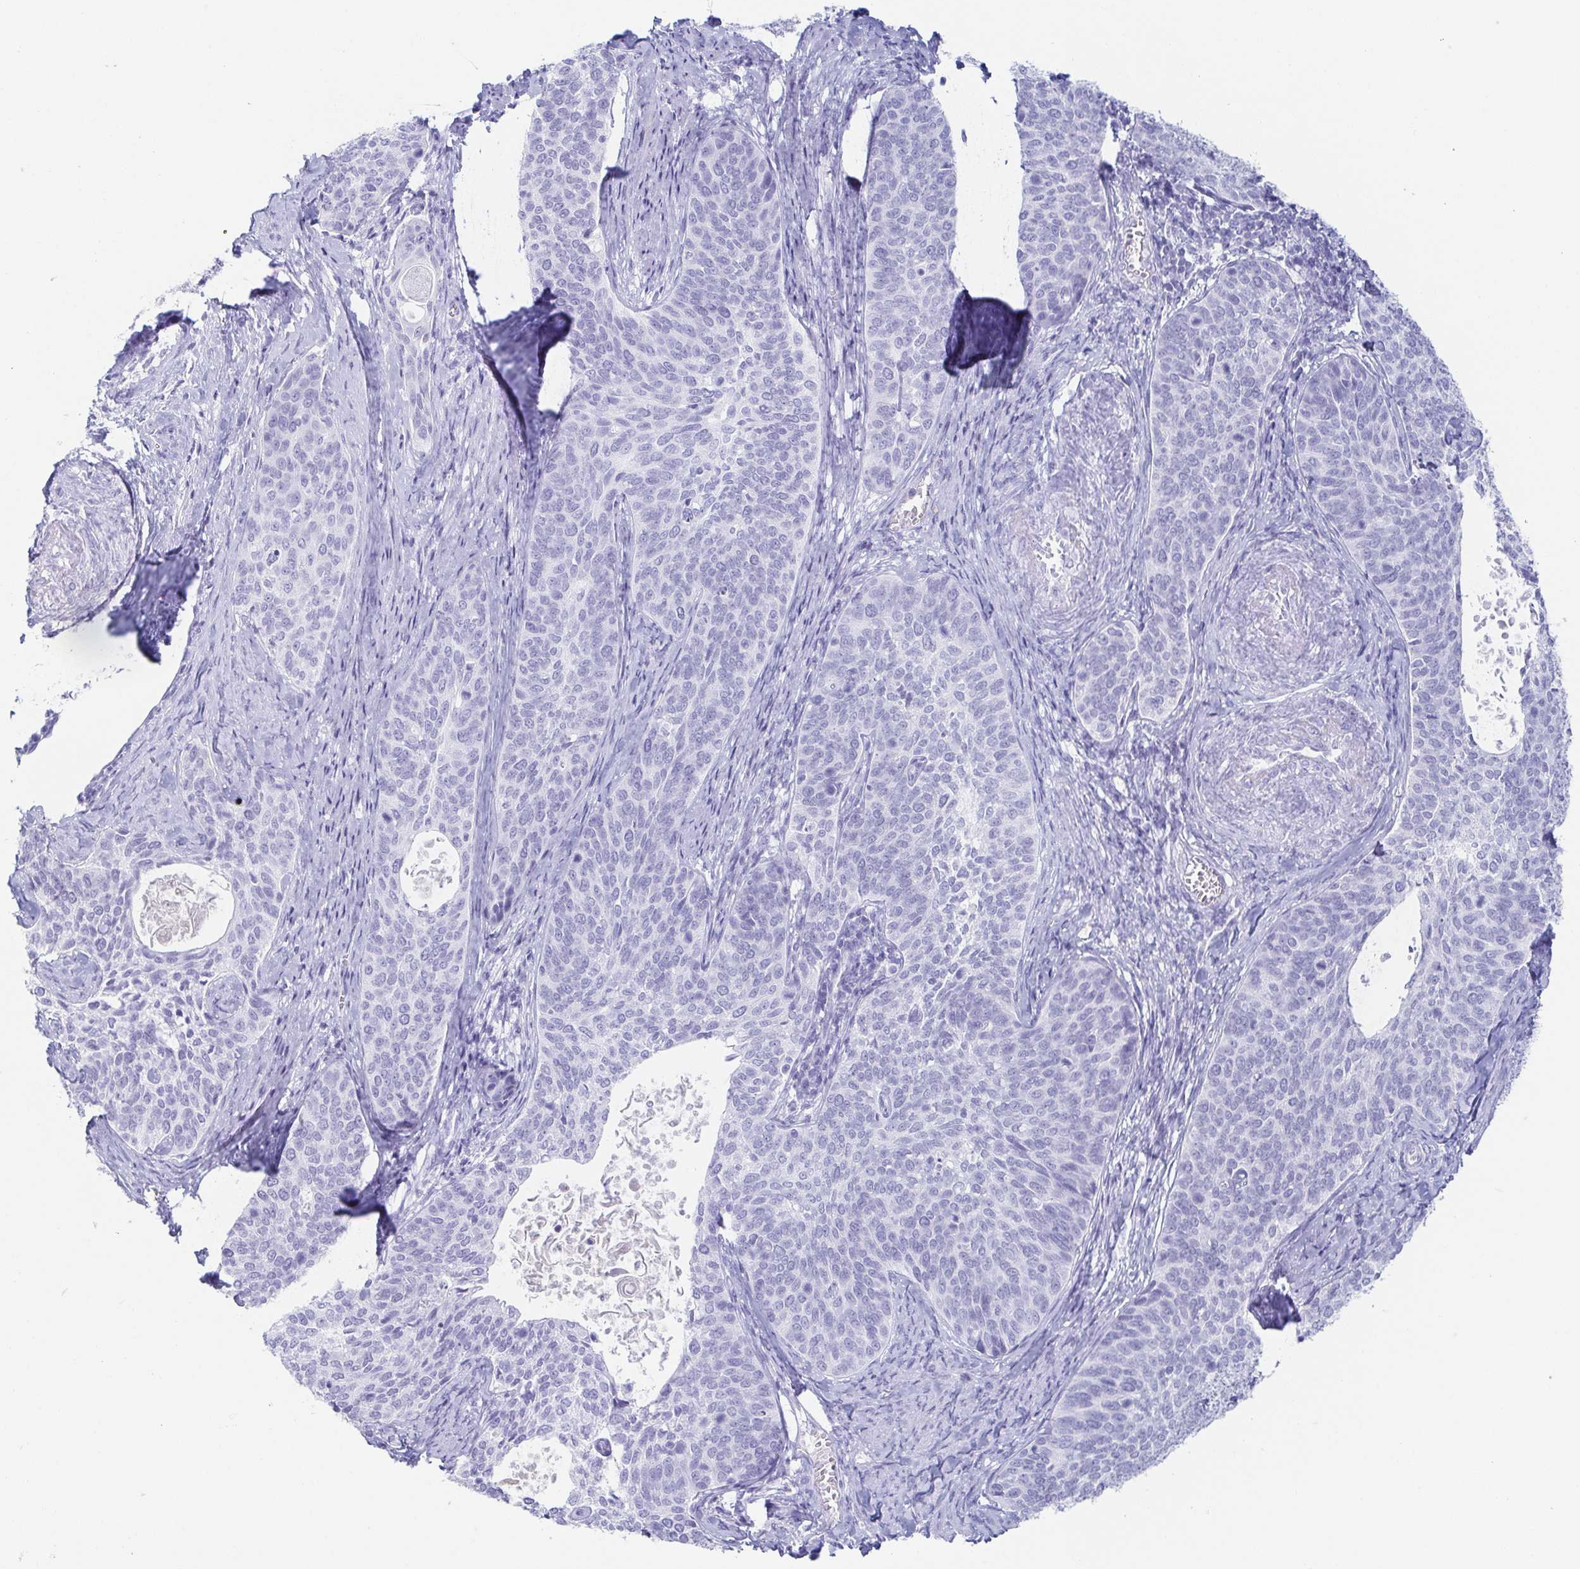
{"staining": {"intensity": "negative", "quantity": "none", "location": "none"}, "tissue": "cervical cancer", "cell_type": "Tumor cells", "image_type": "cancer", "snomed": [{"axis": "morphology", "description": "Squamous cell carcinoma, NOS"}, {"axis": "topography", "description": "Cervix"}], "caption": "There is no significant expression in tumor cells of cervical squamous cell carcinoma.", "gene": "ZG16B", "patient": {"sex": "female", "age": 69}}